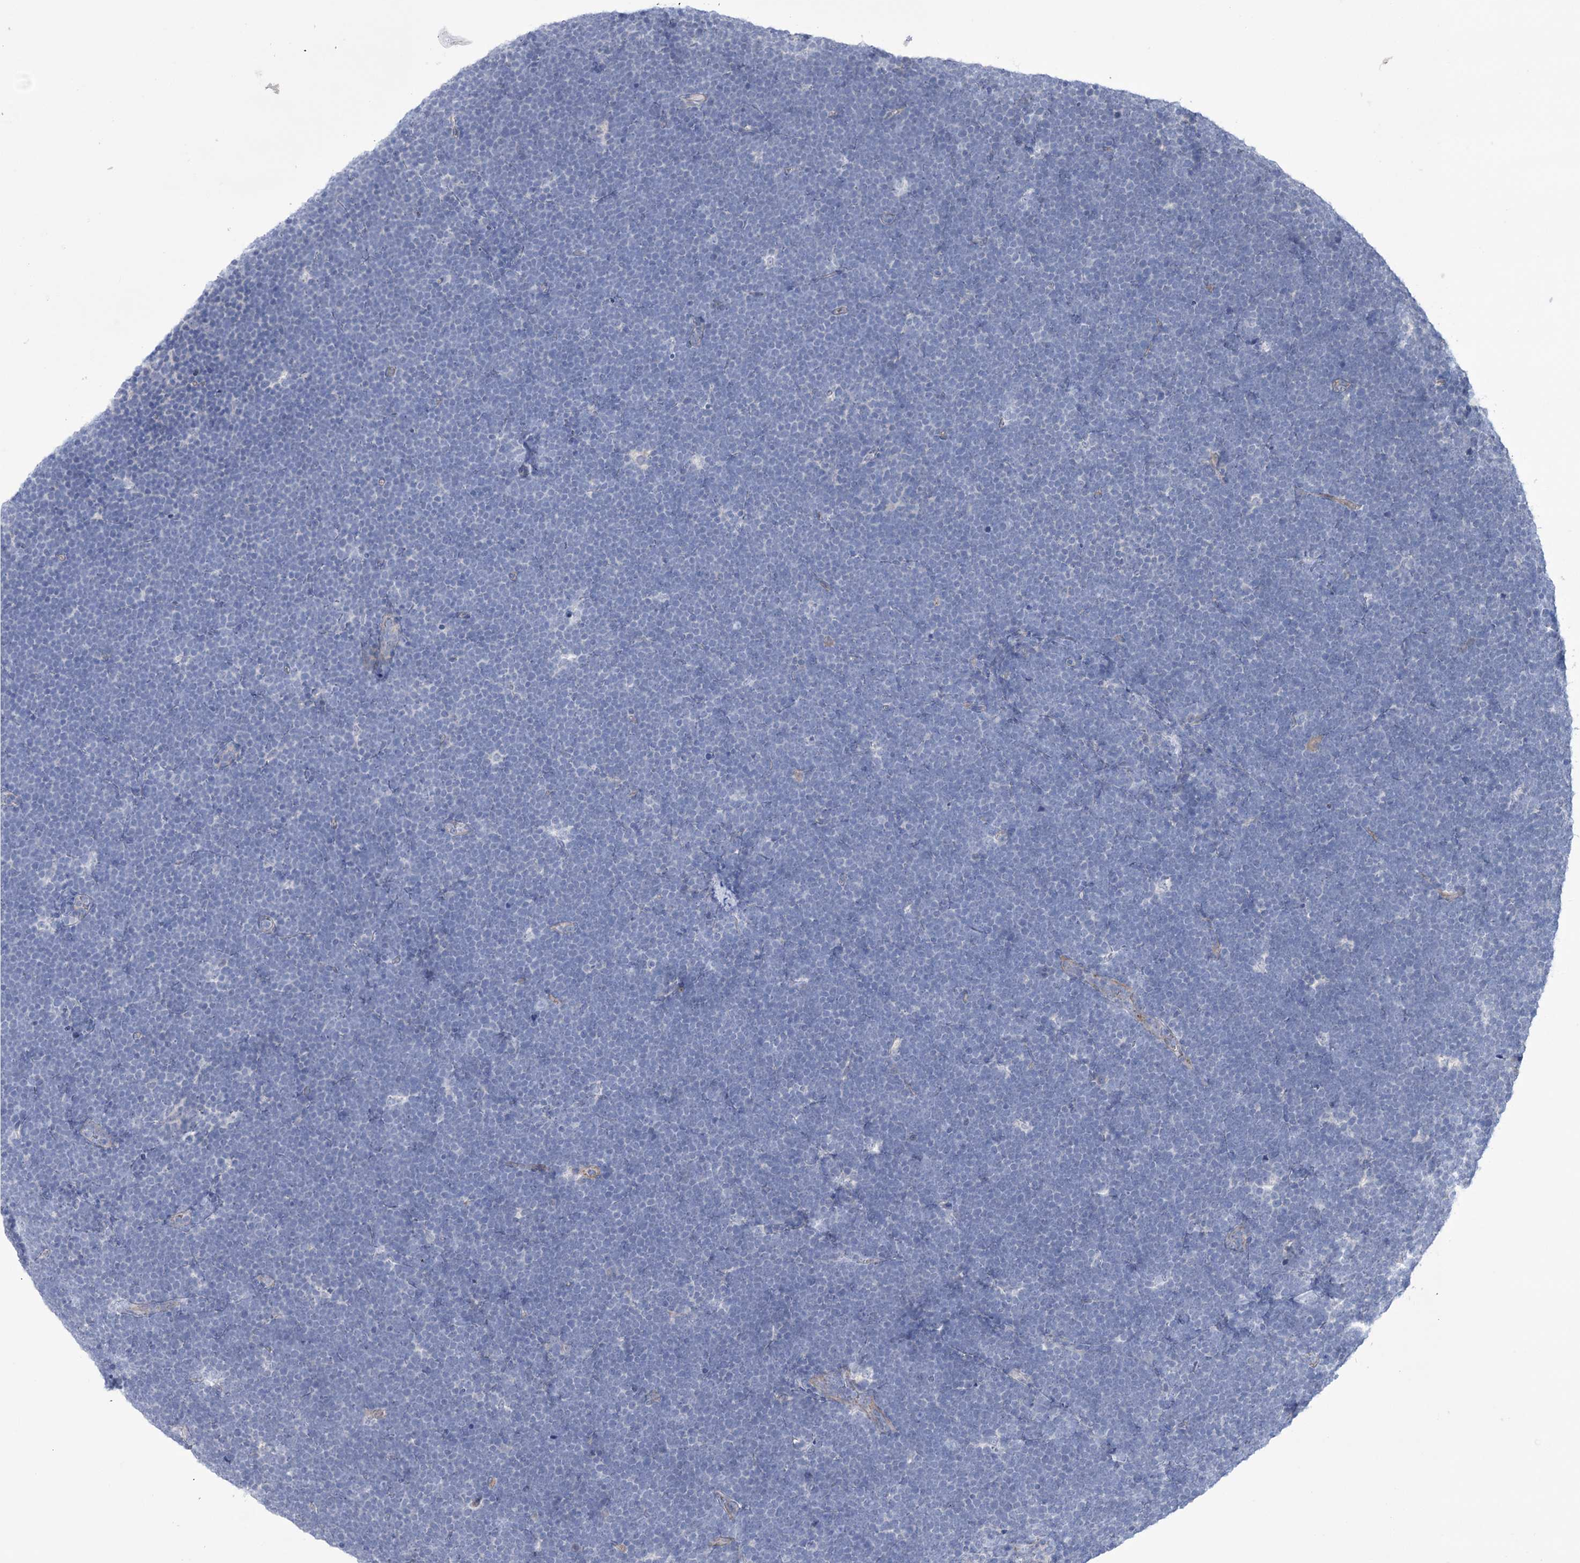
{"staining": {"intensity": "negative", "quantity": "none", "location": "none"}, "tissue": "lymphoma", "cell_type": "Tumor cells", "image_type": "cancer", "snomed": [{"axis": "morphology", "description": "Malignant lymphoma, non-Hodgkin's type, High grade"}, {"axis": "topography", "description": "Lymph node"}], "caption": "Tumor cells are negative for protein expression in human high-grade malignant lymphoma, non-Hodgkin's type. The staining is performed using DAB brown chromogen with nuclei counter-stained in using hematoxylin.", "gene": "TRIM71", "patient": {"sex": "male", "age": 13}}